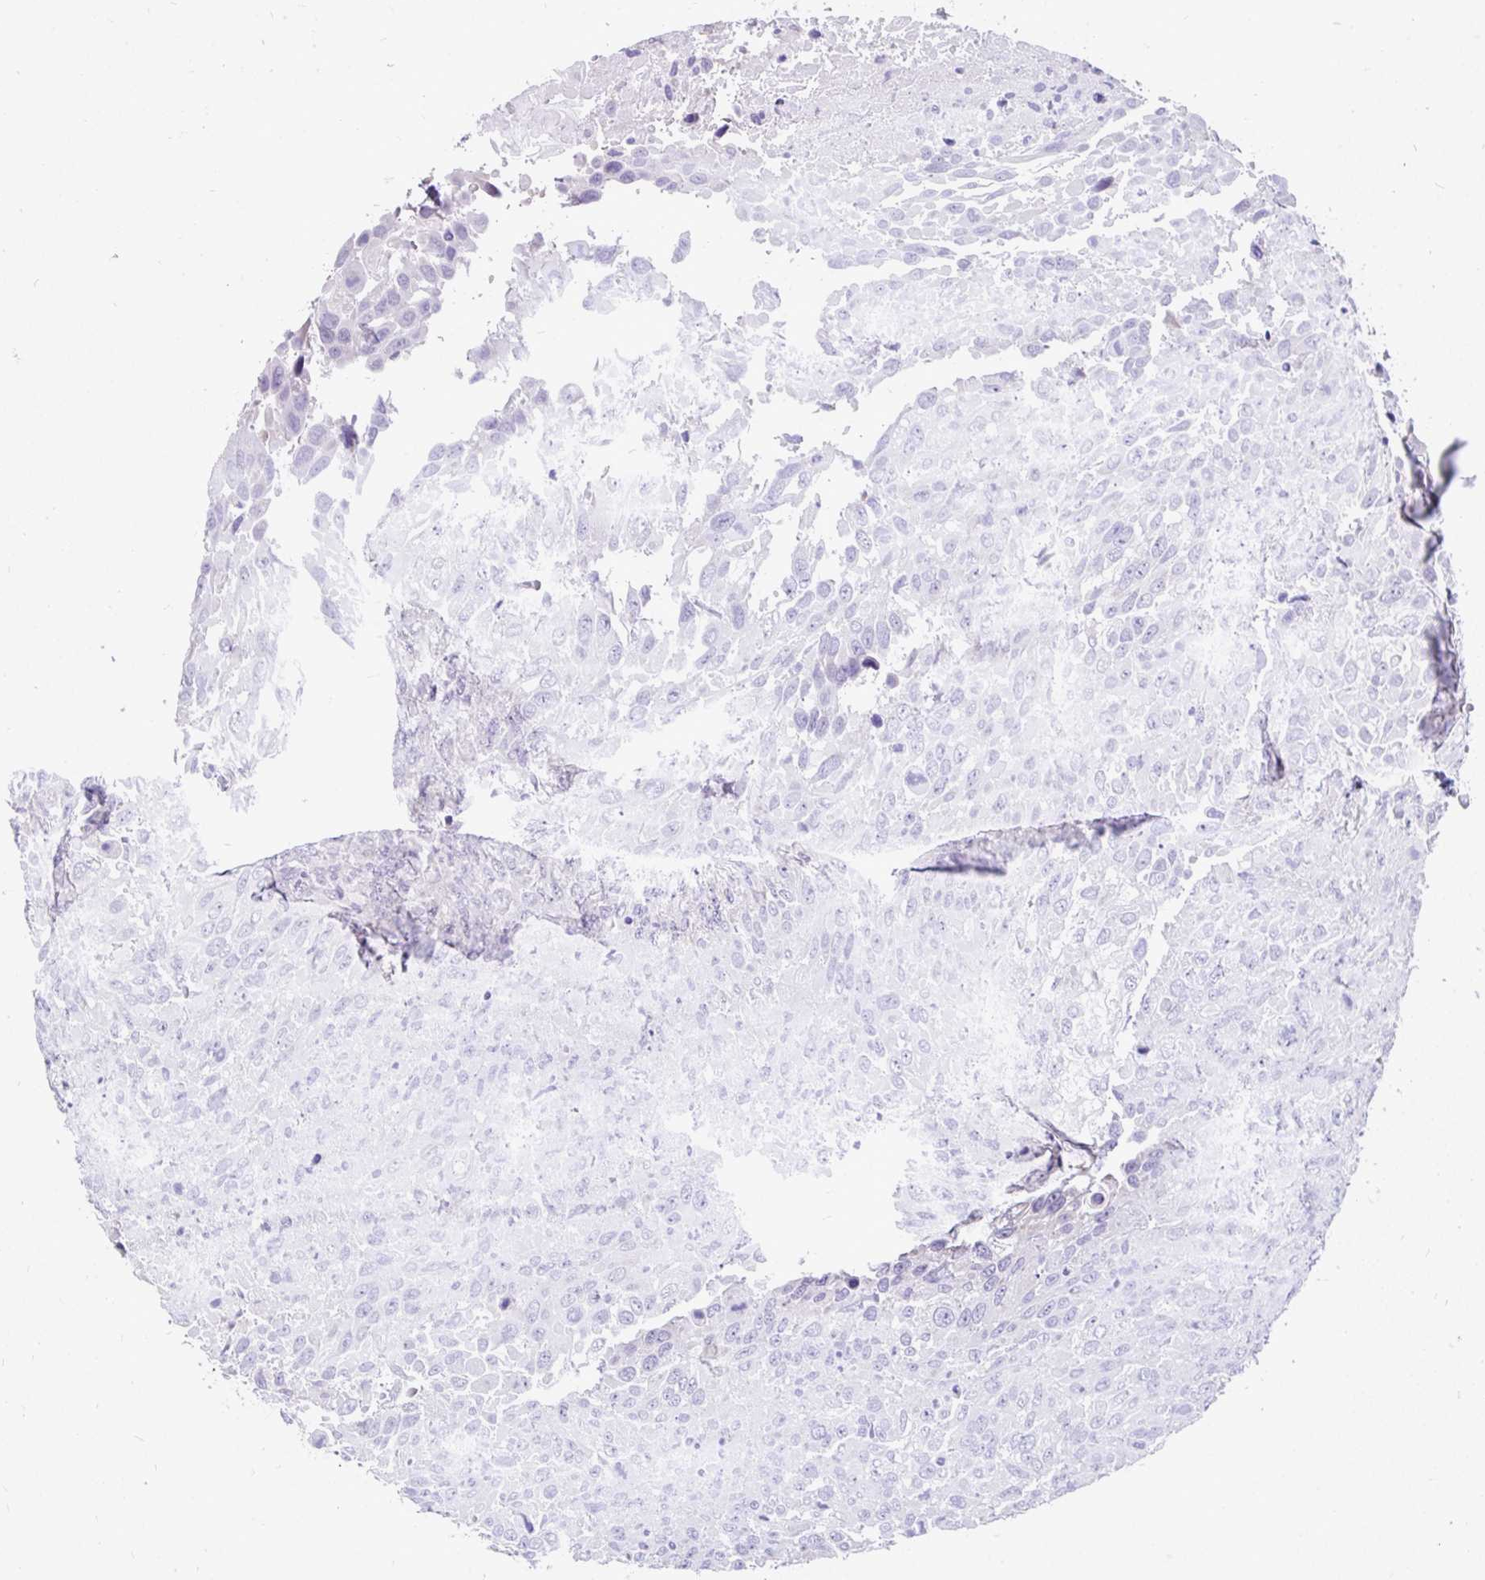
{"staining": {"intensity": "negative", "quantity": "none", "location": "none"}, "tissue": "urothelial cancer", "cell_type": "Tumor cells", "image_type": "cancer", "snomed": [{"axis": "morphology", "description": "Urothelial carcinoma, High grade"}, {"axis": "topography", "description": "Urinary bladder"}], "caption": "There is no significant staining in tumor cells of urothelial cancer.", "gene": "INTS5", "patient": {"sex": "female", "age": 70}}